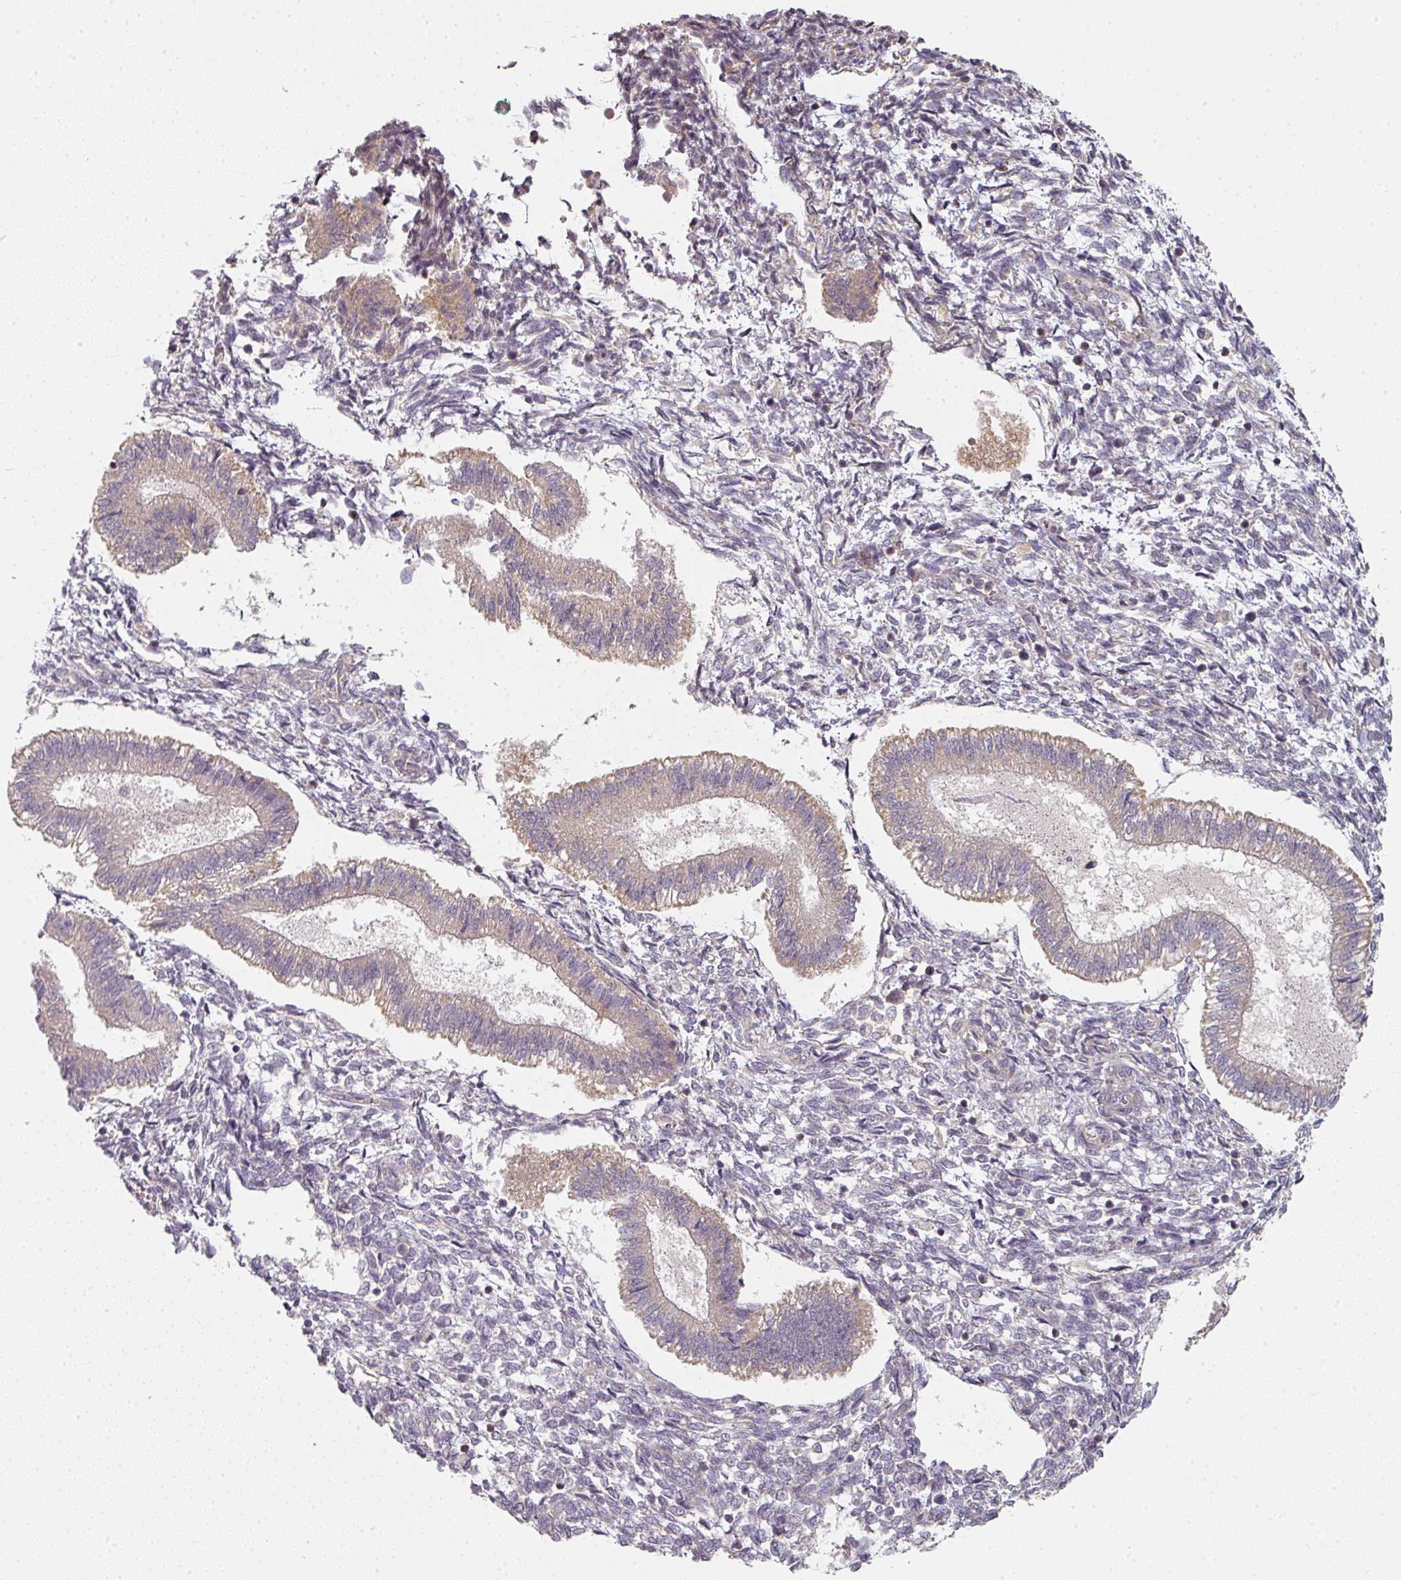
{"staining": {"intensity": "negative", "quantity": "none", "location": "none"}, "tissue": "endometrium", "cell_type": "Cells in endometrial stroma", "image_type": "normal", "snomed": [{"axis": "morphology", "description": "Normal tissue, NOS"}, {"axis": "topography", "description": "Endometrium"}], "caption": "Cells in endometrial stroma show no significant expression in normal endometrium. (DAB (3,3'-diaminobenzidine) IHC visualized using brightfield microscopy, high magnification).", "gene": "MAP2K2", "patient": {"sex": "female", "age": 25}}